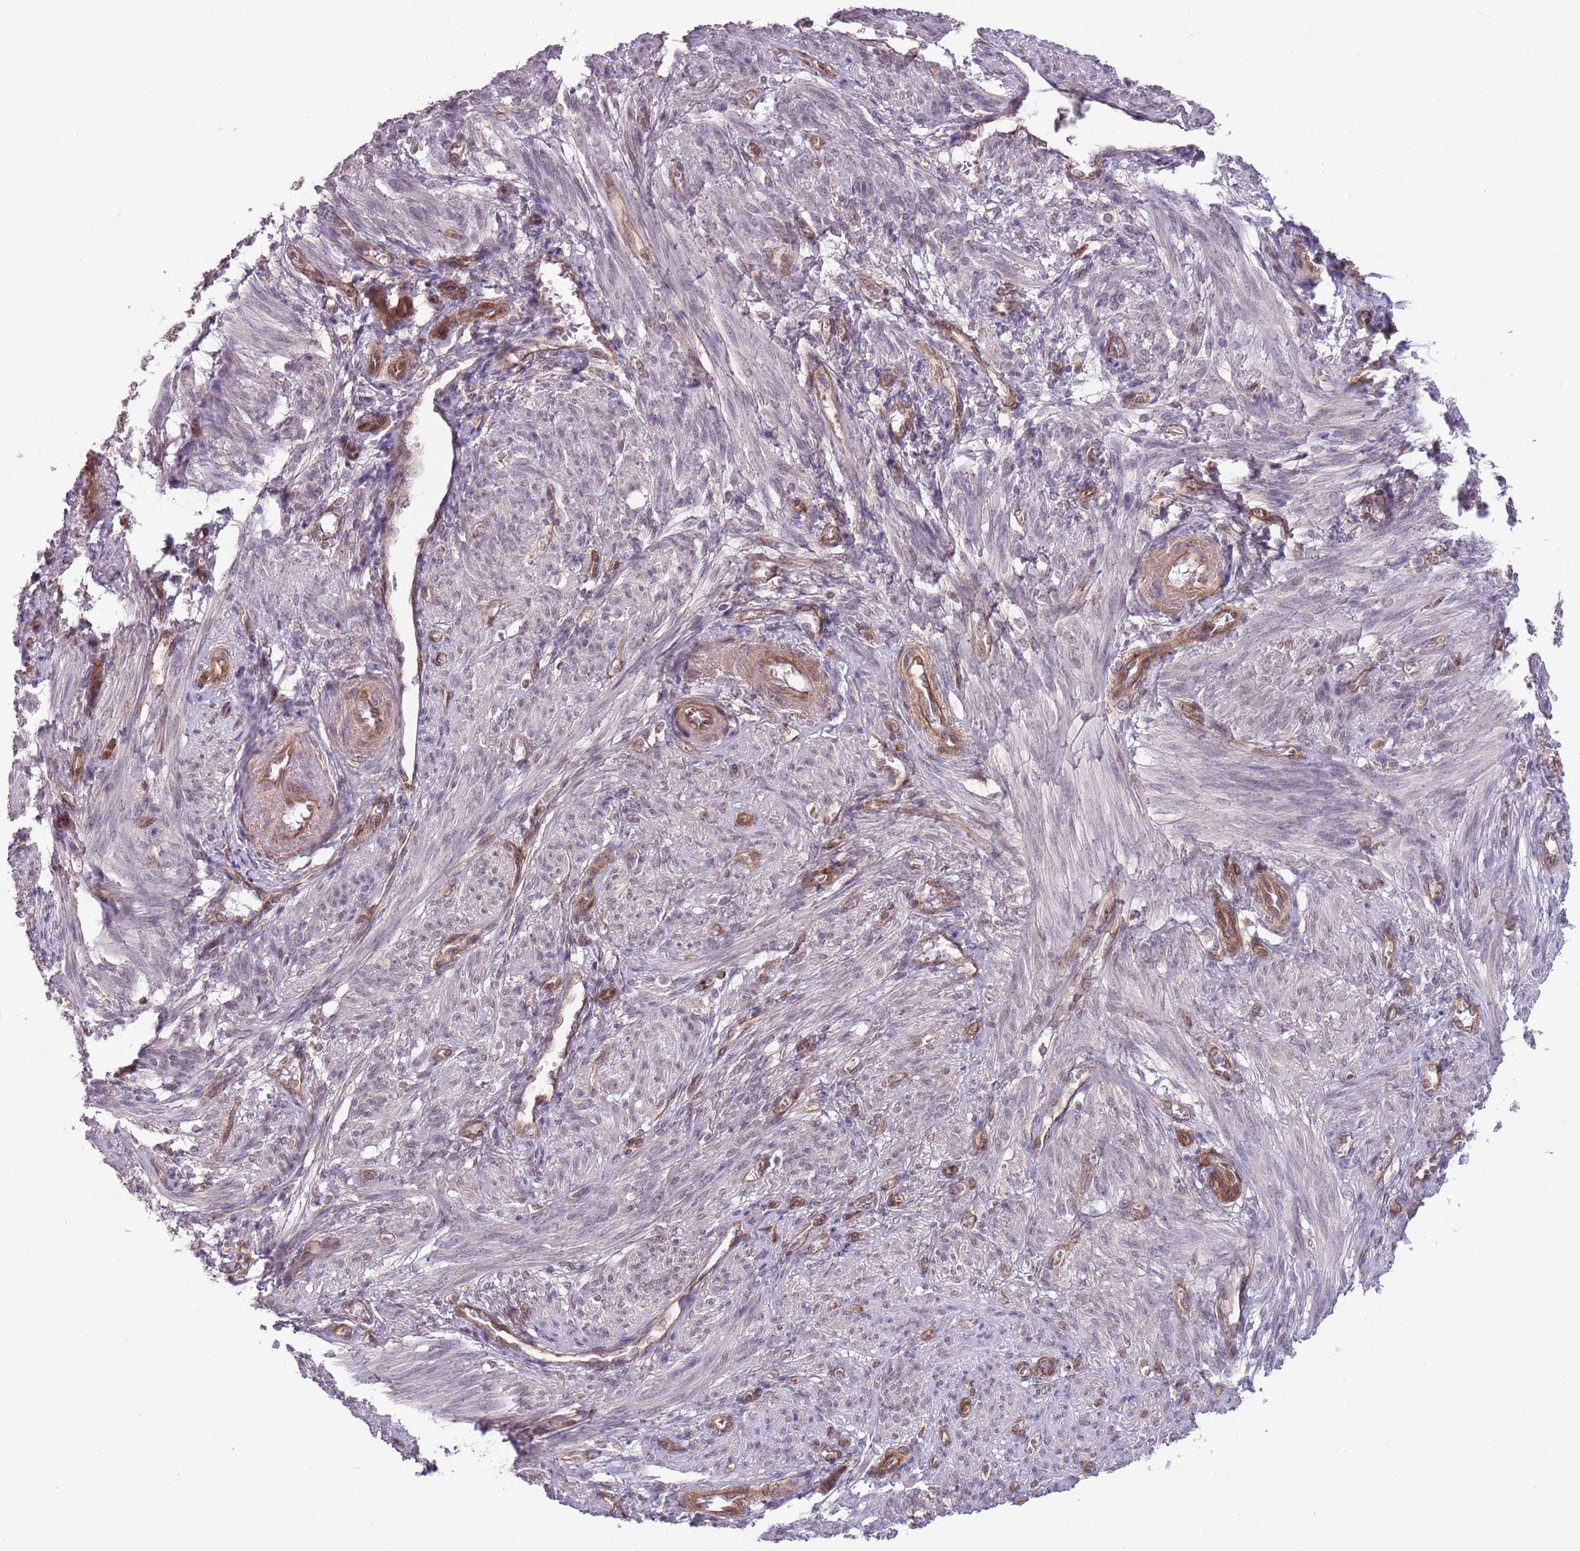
{"staining": {"intensity": "weak", "quantity": "<25%", "location": "cytoplasmic/membranous"}, "tissue": "smooth muscle", "cell_type": "Smooth muscle cells", "image_type": "normal", "snomed": [{"axis": "morphology", "description": "Normal tissue, NOS"}, {"axis": "topography", "description": "Smooth muscle"}], "caption": "Immunohistochemistry (IHC) micrograph of unremarkable smooth muscle stained for a protein (brown), which displays no expression in smooth muscle cells.", "gene": "CREBZF", "patient": {"sex": "female", "age": 39}}